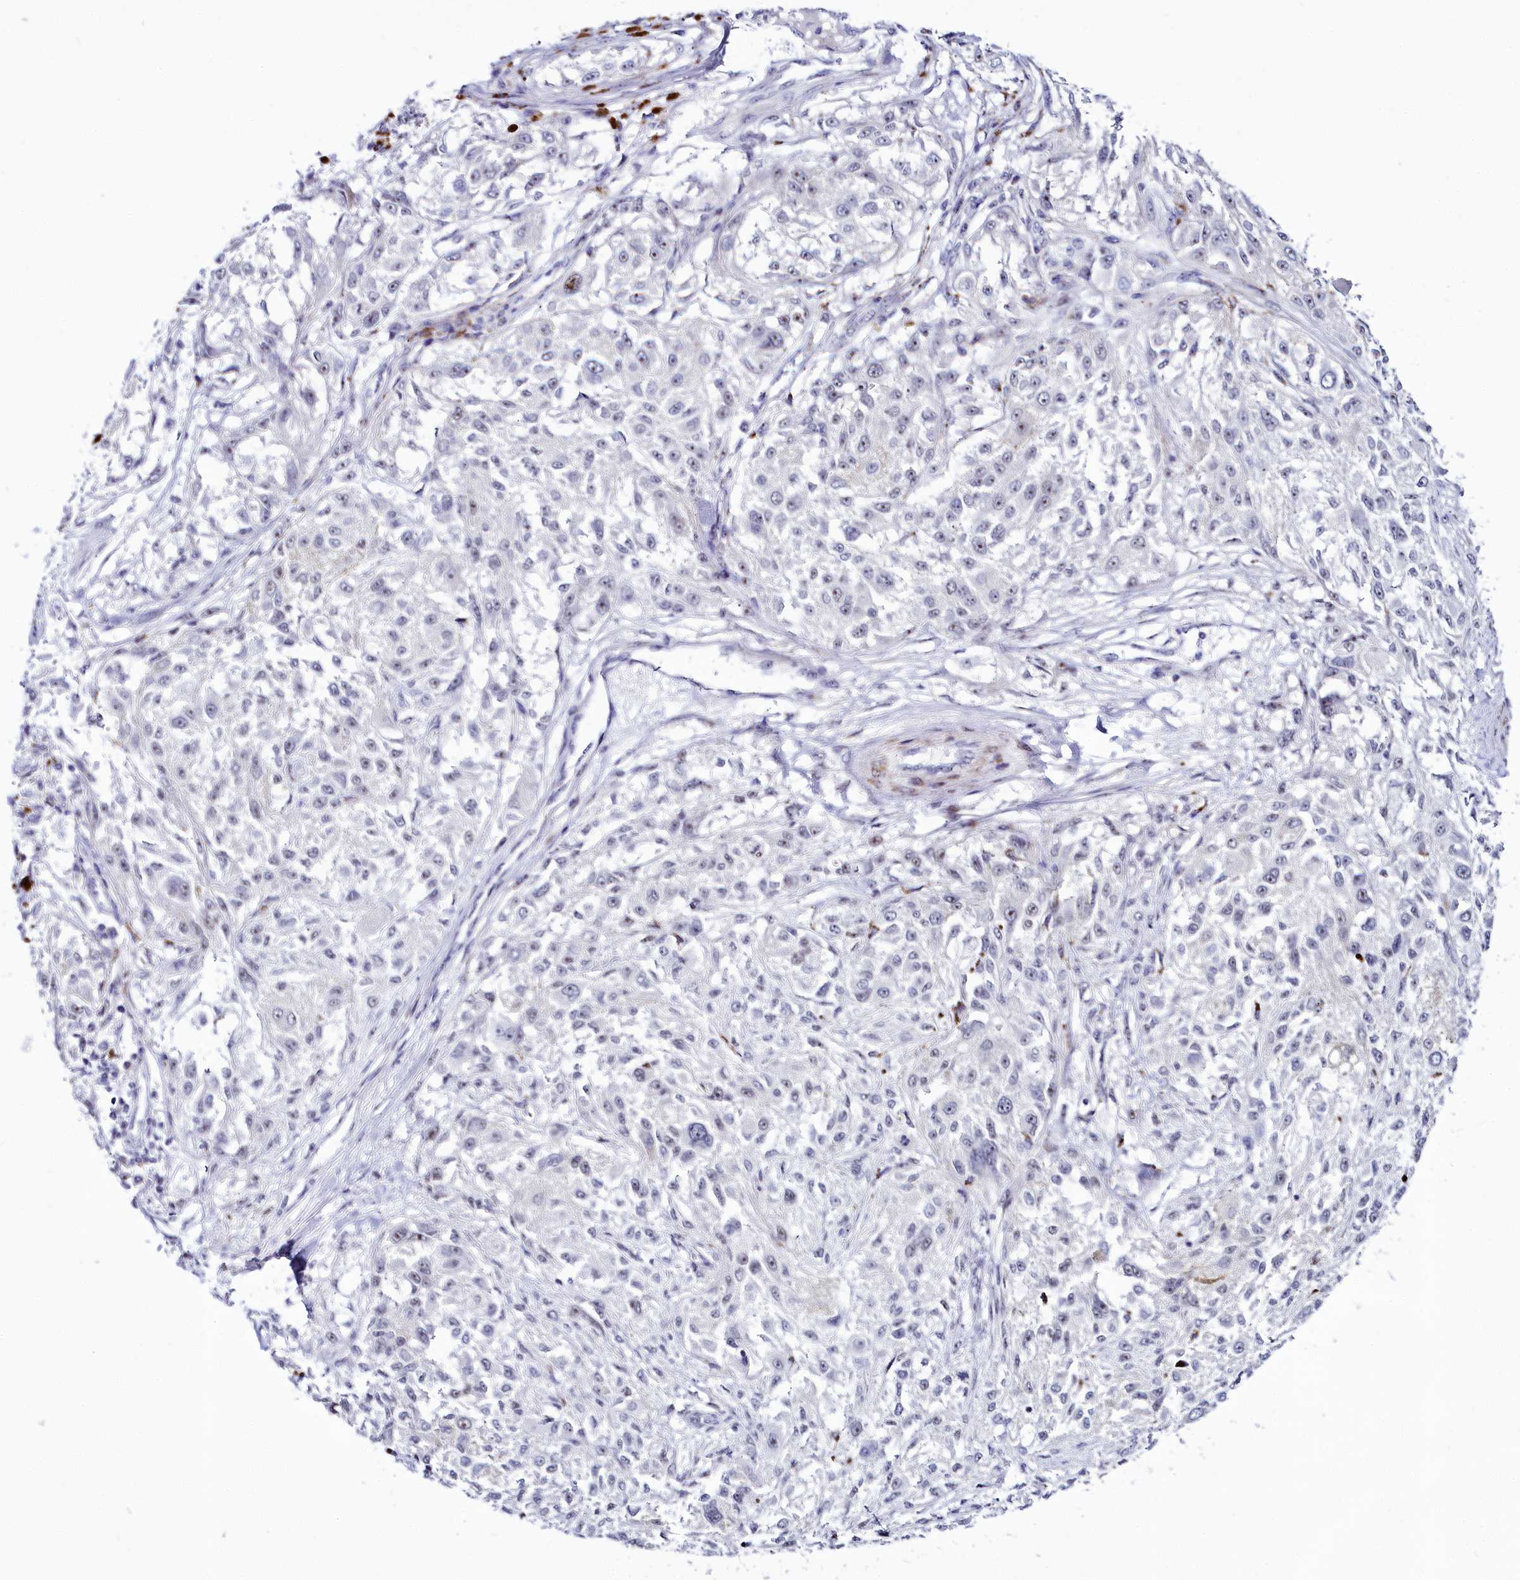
{"staining": {"intensity": "negative", "quantity": "none", "location": "none"}, "tissue": "melanoma", "cell_type": "Tumor cells", "image_type": "cancer", "snomed": [{"axis": "morphology", "description": "Necrosis, NOS"}, {"axis": "morphology", "description": "Malignant melanoma, NOS"}, {"axis": "topography", "description": "Skin"}], "caption": "Immunohistochemistry histopathology image of neoplastic tissue: human melanoma stained with DAB reveals no significant protein staining in tumor cells.", "gene": "TCOF1", "patient": {"sex": "female", "age": 87}}